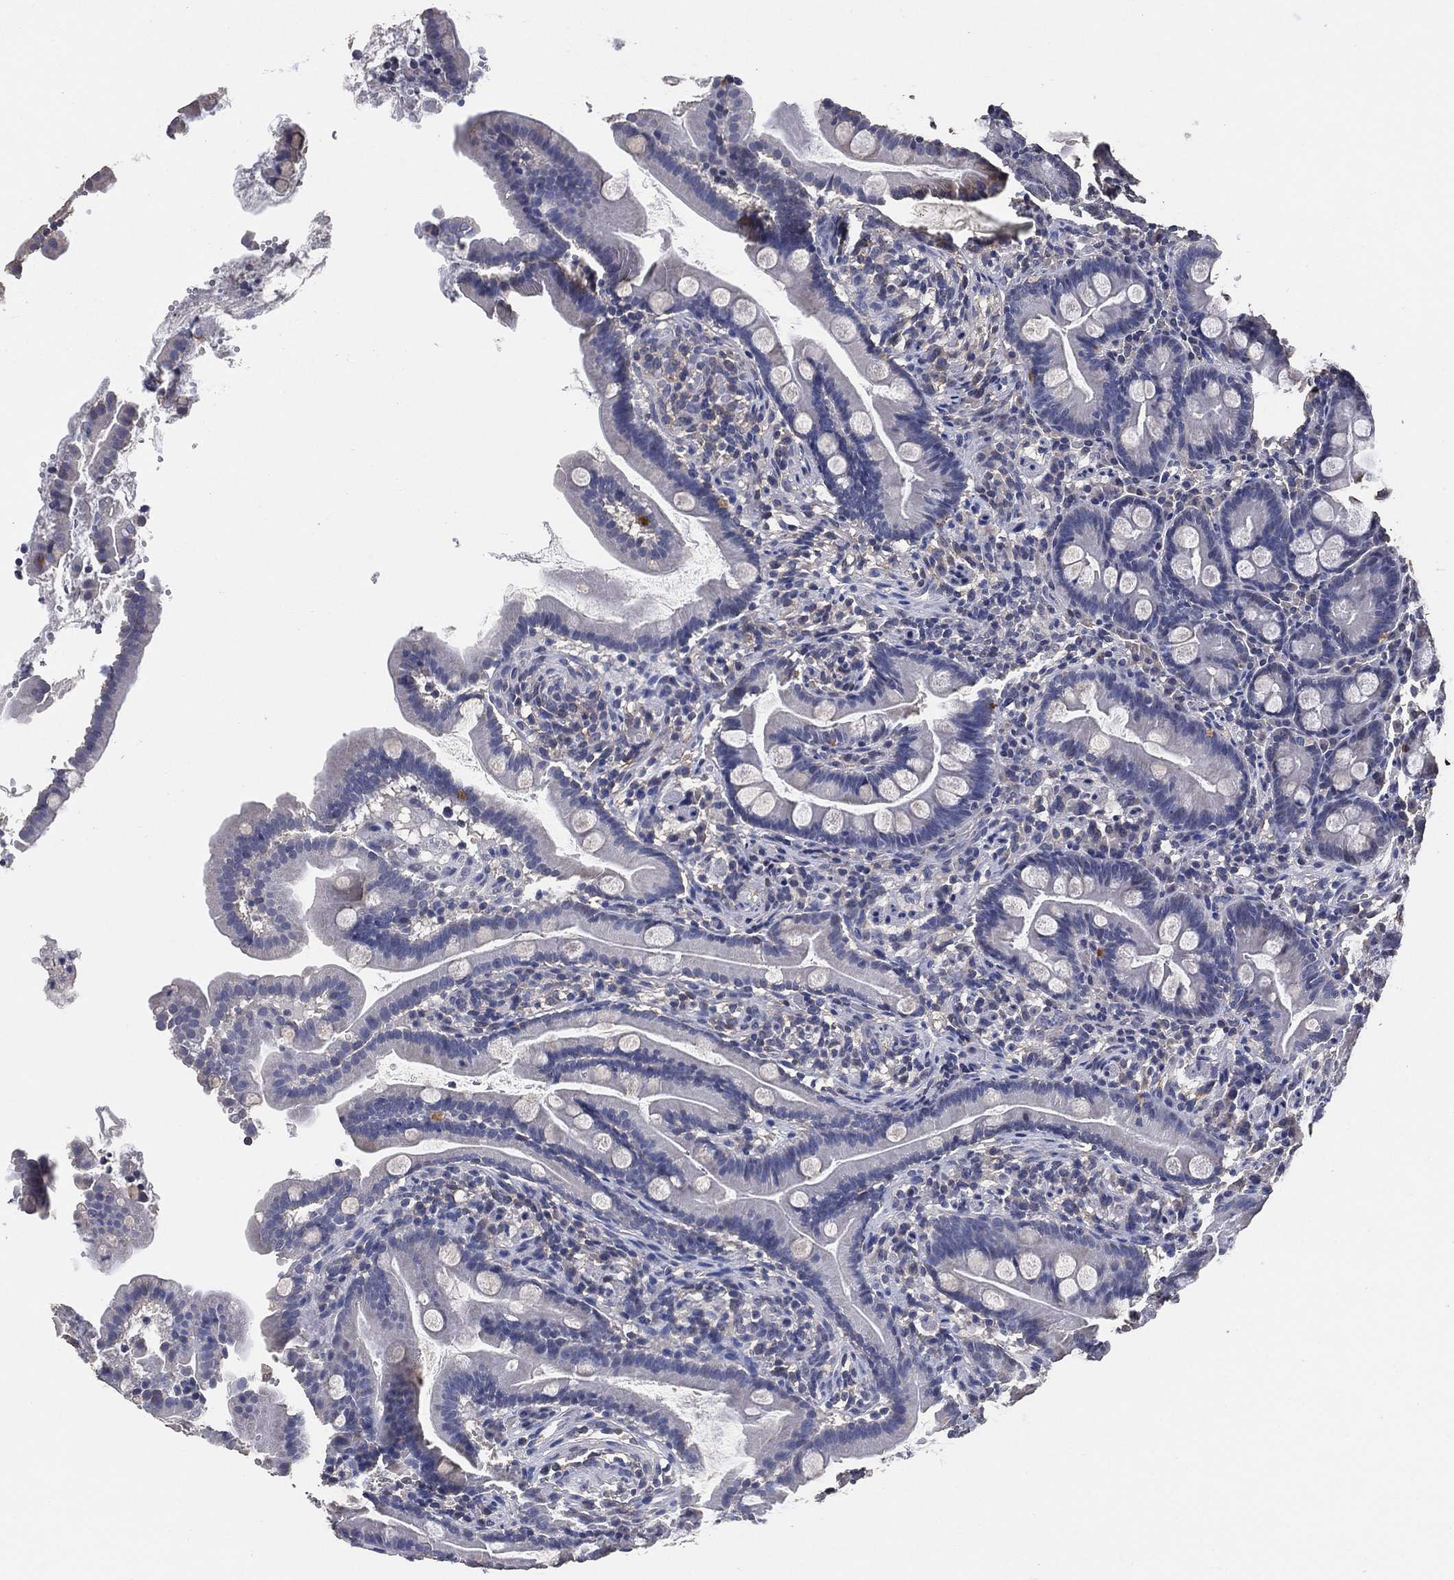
{"staining": {"intensity": "negative", "quantity": "none", "location": "none"}, "tissue": "small intestine", "cell_type": "Glandular cells", "image_type": "normal", "snomed": [{"axis": "morphology", "description": "Normal tissue, NOS"}, {"axis": "topography", "description": "Small intestine"}], "caption": "Immunohistochemistry (IHC) histopathology image of benign small intestine: small intestine stained with DAB (3,3'-diaminobenzidine) displays no significant protein positivity in glandular cells. (IHC, brightfield microscopy, high magnification).", "gene": "KLK5", "patient": {"sex": "female", "age": 44}}